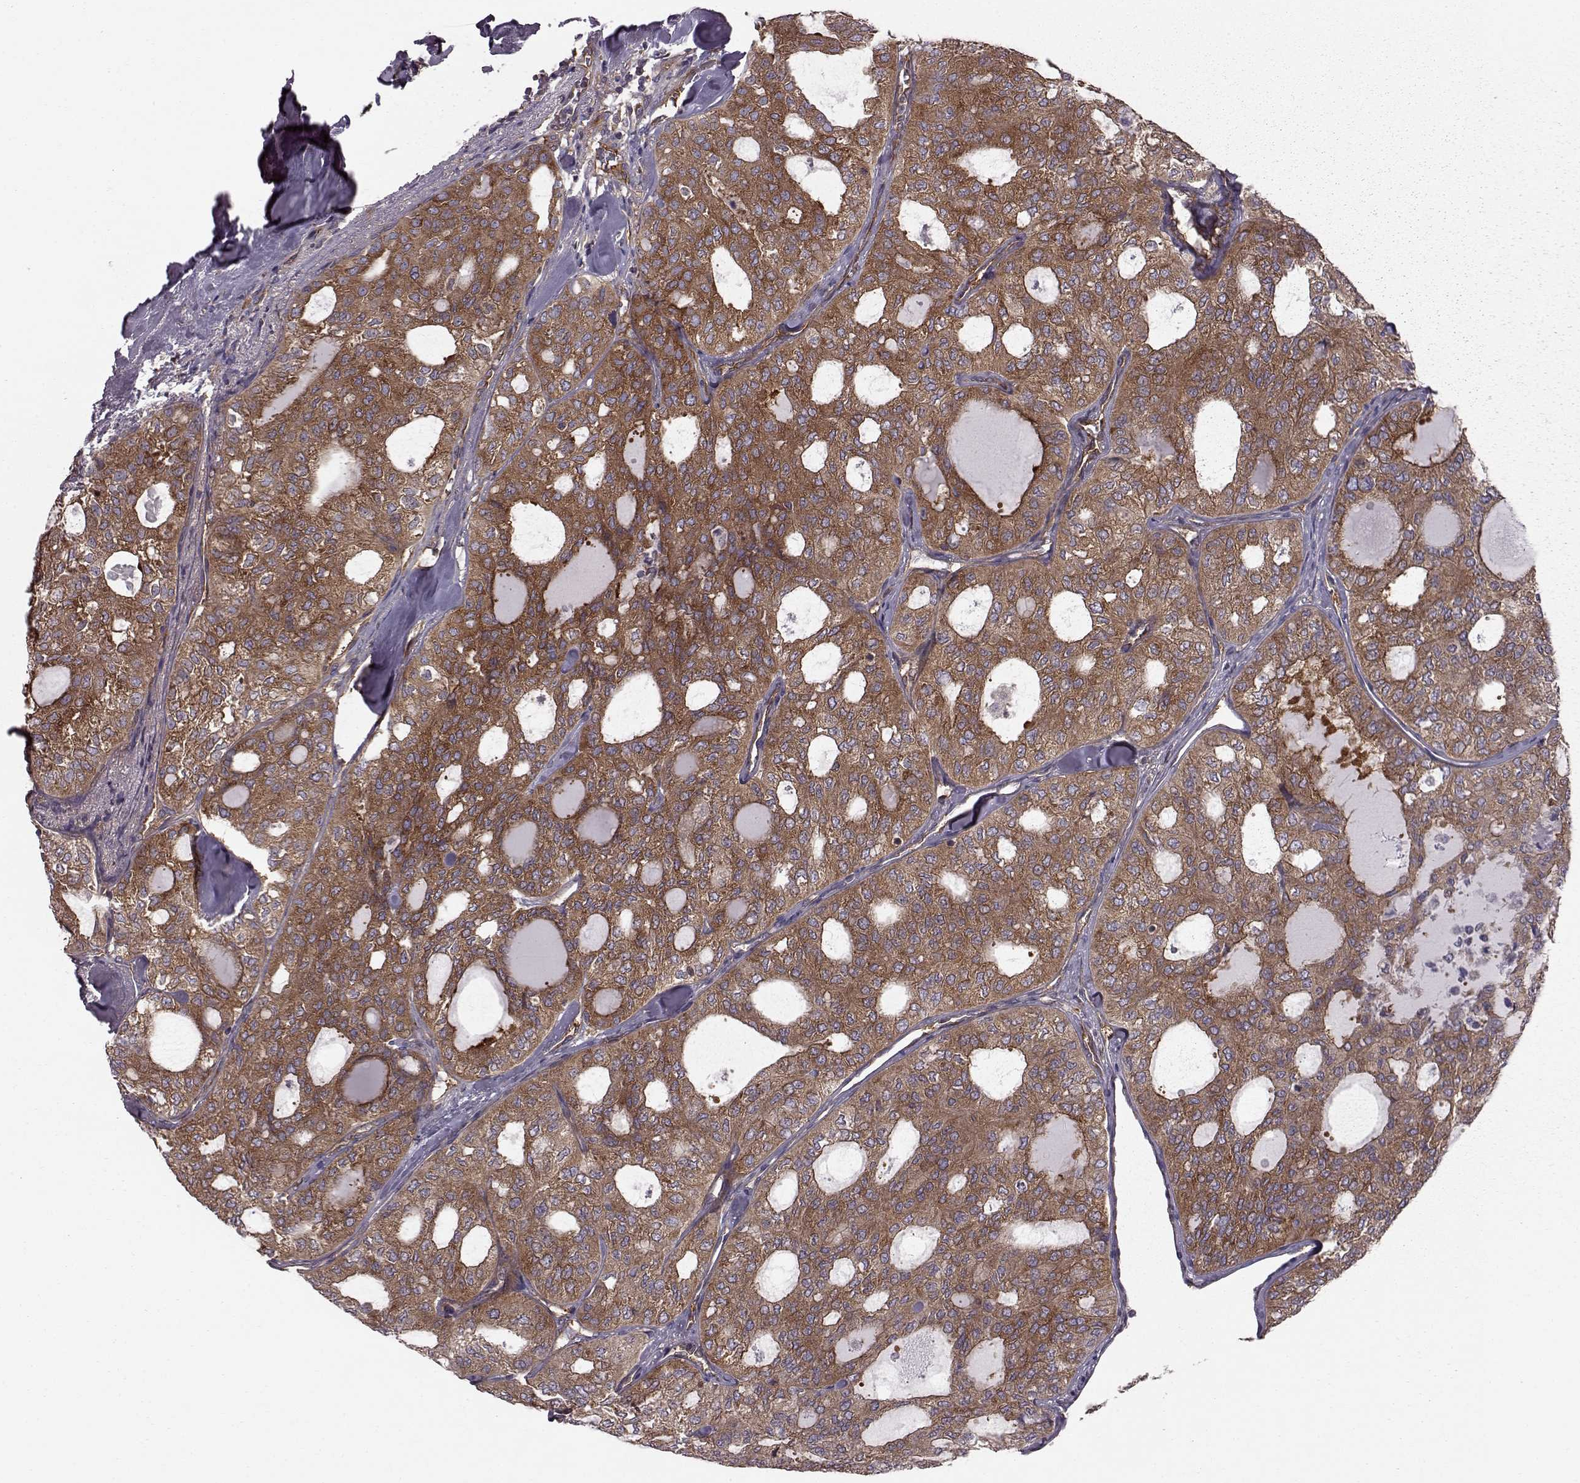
{"staining": {"intensity": "strong", "quantity": "25%-75%", "location": "cytoplasmic/membranous"}, "tissue": "thyroid cancer", "cell_type": "Tumor cells", "image_type": "cancer", "snomed": [{"axis": "morphology", "description": "Follicular adenoma carcinoma, NOS"}, {"axis": "topography", "description": "Thyroid gland"}], "caption": "Strong cytoplasmic/membranous protein staining is appreciated in about 25%-75% of tumor cells in thyroid cancer.", "gene": "RABGAP1", "patient": {"sex": "male", "age": 75}}